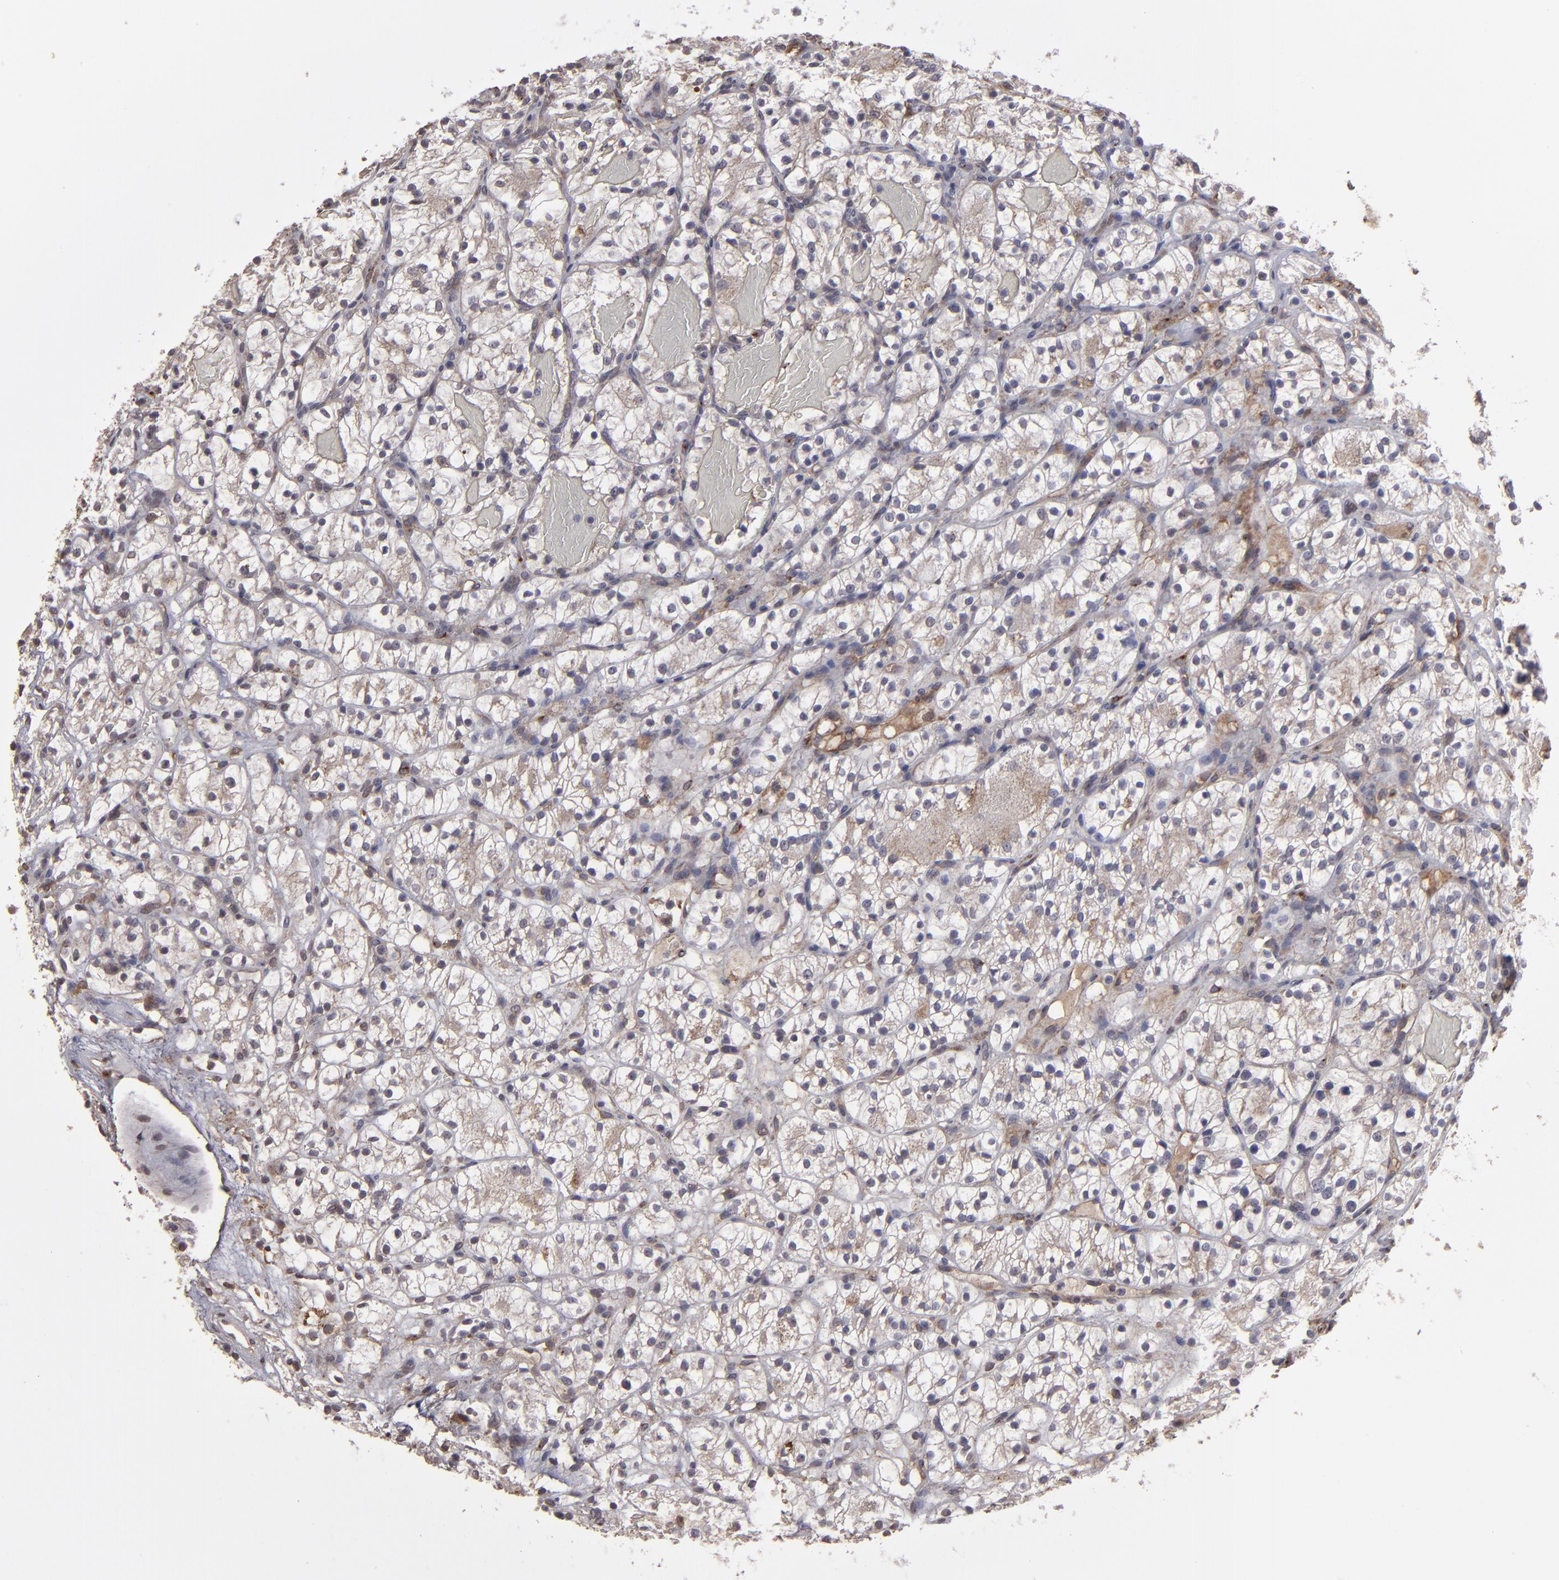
{"staining": {"intensity": "weak", "quantity": "<25%", "location": "cytoplasmic/membranous"}, "tissue": "renal cancer", "cell_type": "Tumor cells", "image_type": "cancer", "snomed": [{"axis": "morphology", "description": "Adenocarcinoma, NOS"}, {"axis": "topography", "description": "Kidney"}], "caption": "Immunohistochemical staining of renal cancer demonstrates no significant positivity in tumor cells.", "gene": "ITGB5", "patient": {"sex": "female", "age": 60}}